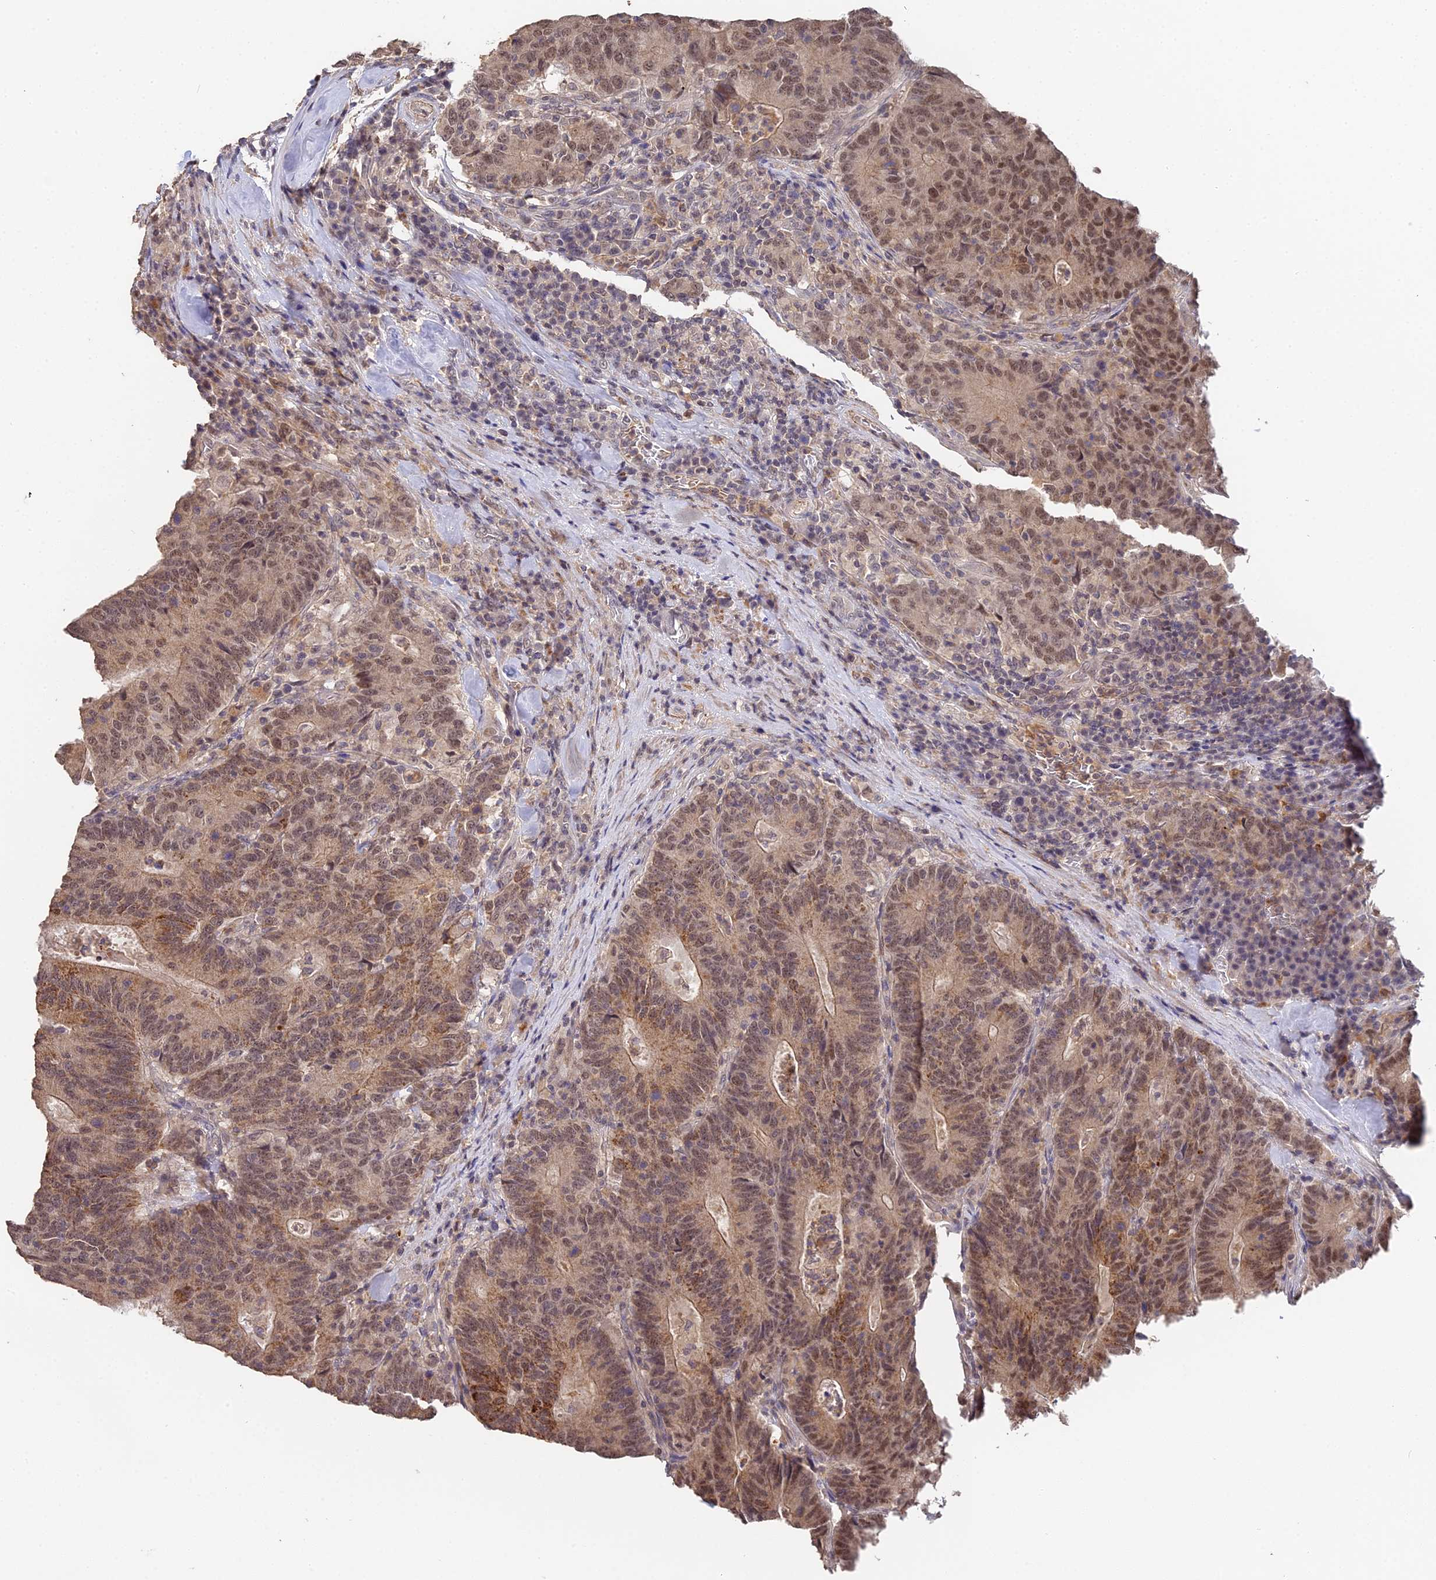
{"staining": {"intensity": "moderate", "quantity": ">75%", "location": "cytoplasmic/membranous,nuclear"}, "tissue": "colorectal cancer", "cell_type": "Tumor cells", "image_type": "cancer", "snomed": [{"axis": "morphology", "description": "Normal tissue, NOS"}, {"axis": "morphology", "description": "Adenocarcinoma, NOS"}, {"axis": "topography", "description": "Colon"}], "caption": "Adenocarcinoma (colorectal) stained with immunohistochemistry demonstrates moderate cytoplasmic/membranous and nuclear positivity in about >75% of tumor cells. The protein of interest is stained brown, and the nuclei are stained in blue (DAB (3,3'-diaminobenzidine) IHC with brightfield microscopy, high magnification).", "gene": "LSM5", "patient": {"sex": "female", "age": 75}}